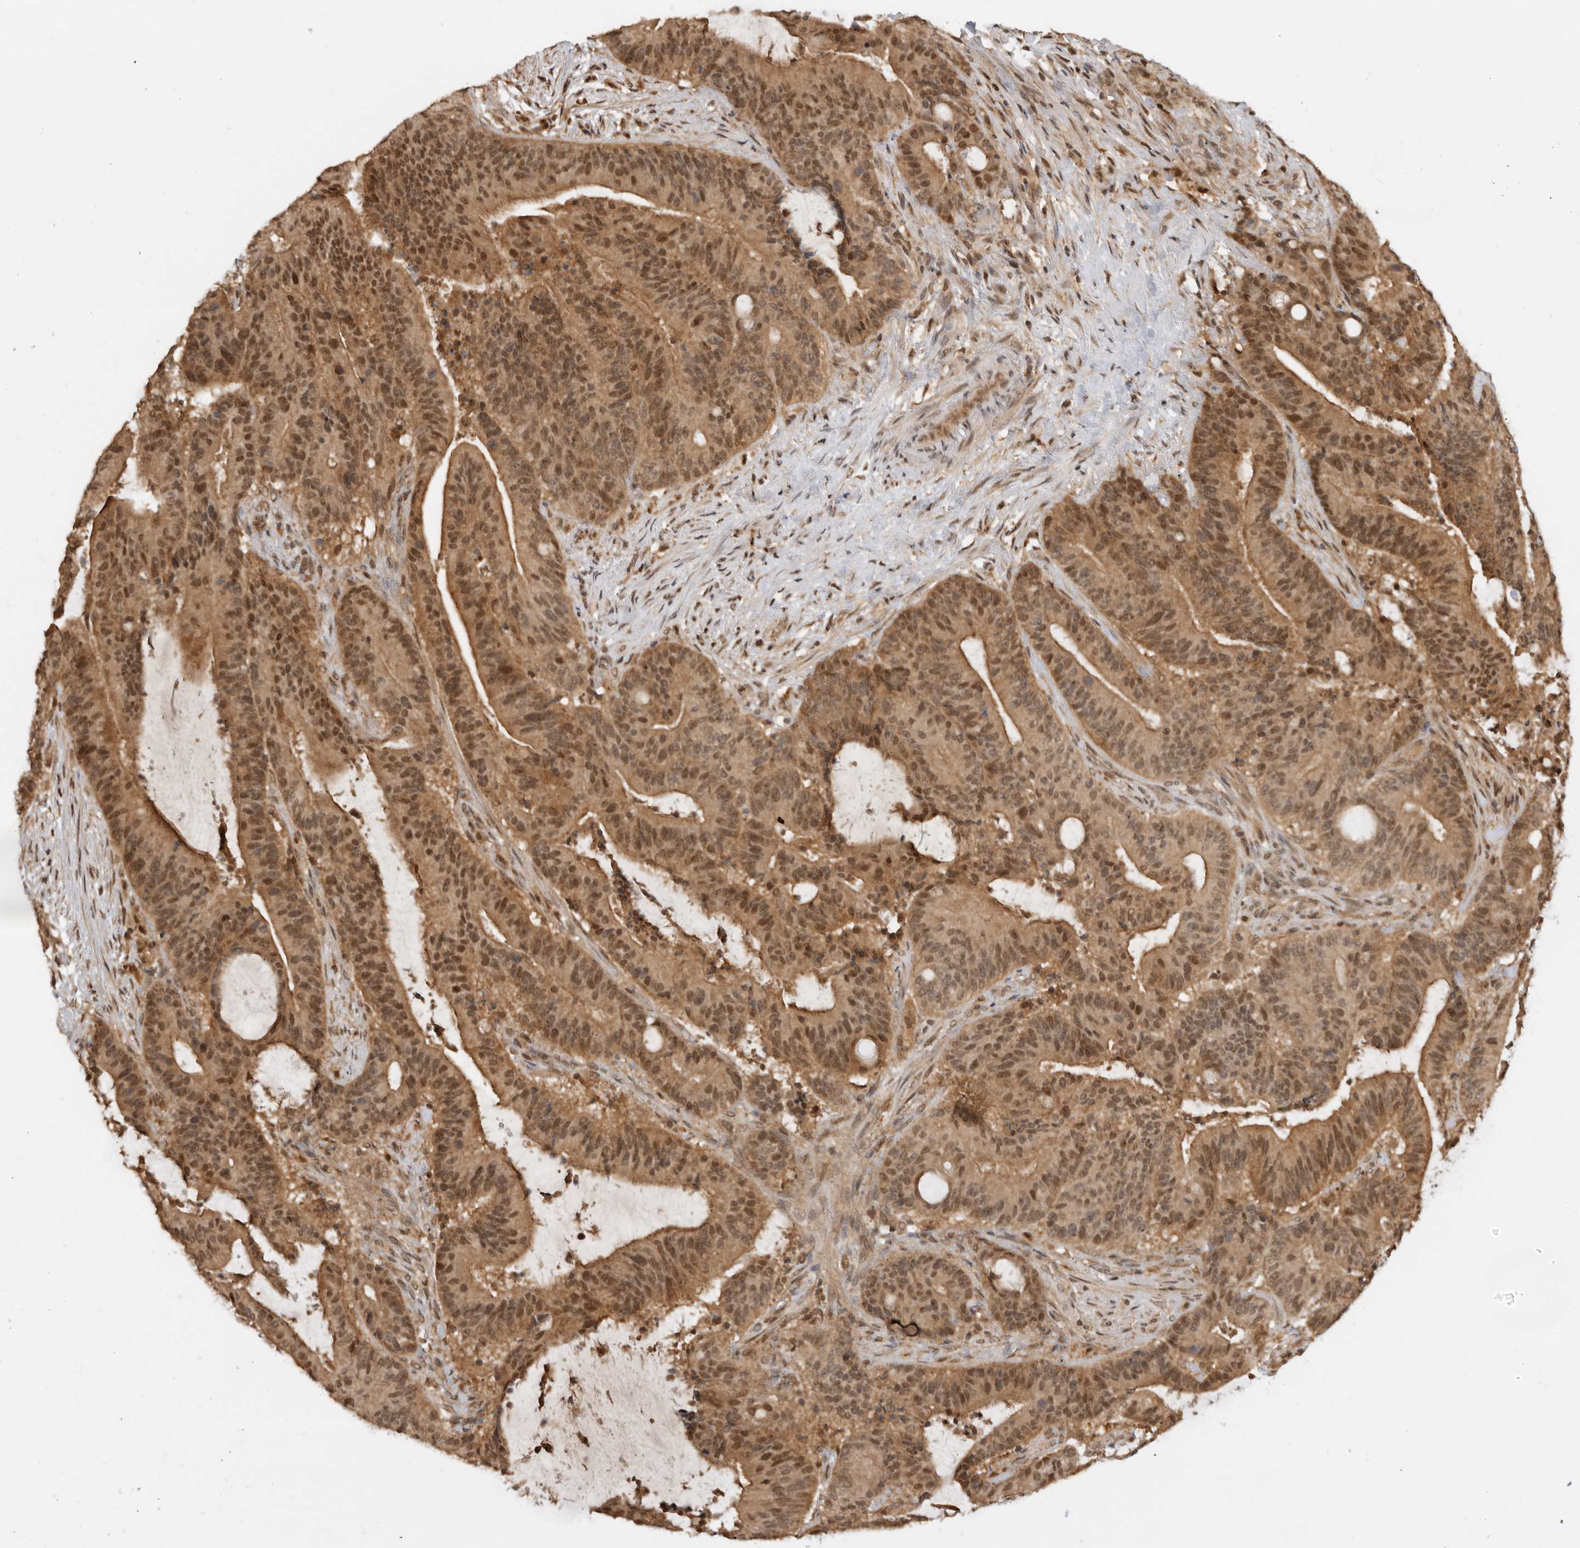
{"staining": {"intensity": "moderate", "quantity": ">75%", "location": "cytoplasmic/membranous,nuclear"}, "tissue": "liver cancer", "cell_type": "Tumor cells", "image_type": "cancer", "snomed": [{"axis": "morphology", "description": "Normal tissue, NOS"}, {"axis": "morphology", "description": "Cholangiocarcinoma"}, {"axis": "topography", "description": "Liver"}, {"axis": "topography", "description": "Peripheral nerve tissue"}], "caption": "Liver cancer (cholangiocarcinoma) stained with IHC exhibits moderate cytoplasmic/membranous and nuclear expression in about >75% of tumor cells.", "gene": "ADPRS", "patient": {"sex": "female", "age": 73}}